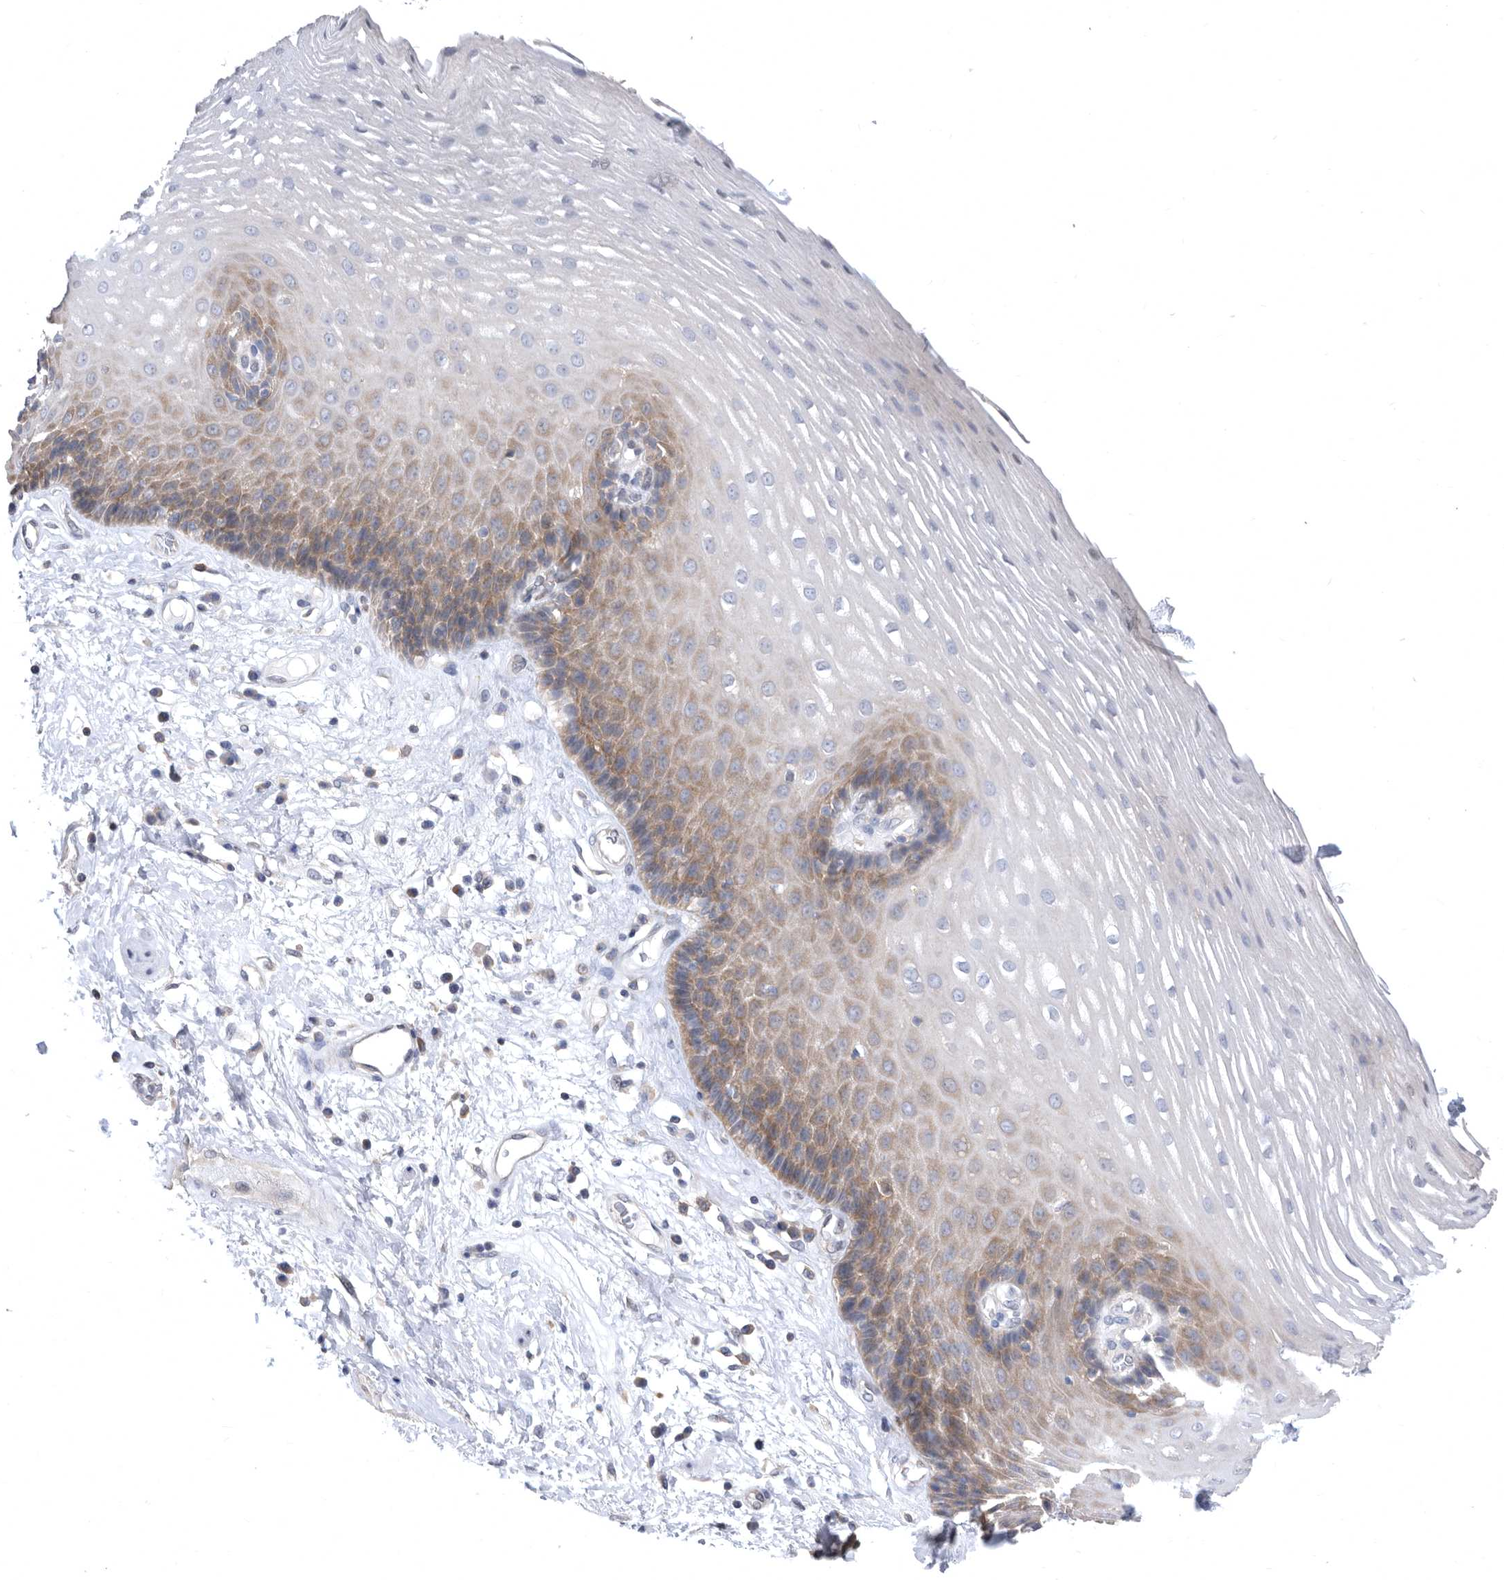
{"staining": {"intensity": "moderate", "quantity": "<25%", "location": "cytoplasmic/membranous"}, "tissue": "esophagus", "cell_type": "Squamous epithelial cells", "image_type": "normal", "snomed": [{"axis": "morphology", "description": "Normal tissue, NOS"}, {"axis": "morphology", "description": "Adenocarcinoma, NOS"}, {"axis": "topography", "description": "Esophagus"}], "caption": "A low amount of moderate cytoplasmic/membranous staining is appreciated in about <25% of squamous epithelial cells in normal esophagus. Nuclei are stained in blue.", "gene": "CCT4", "patient": {"sex": "male", "age": 62}}